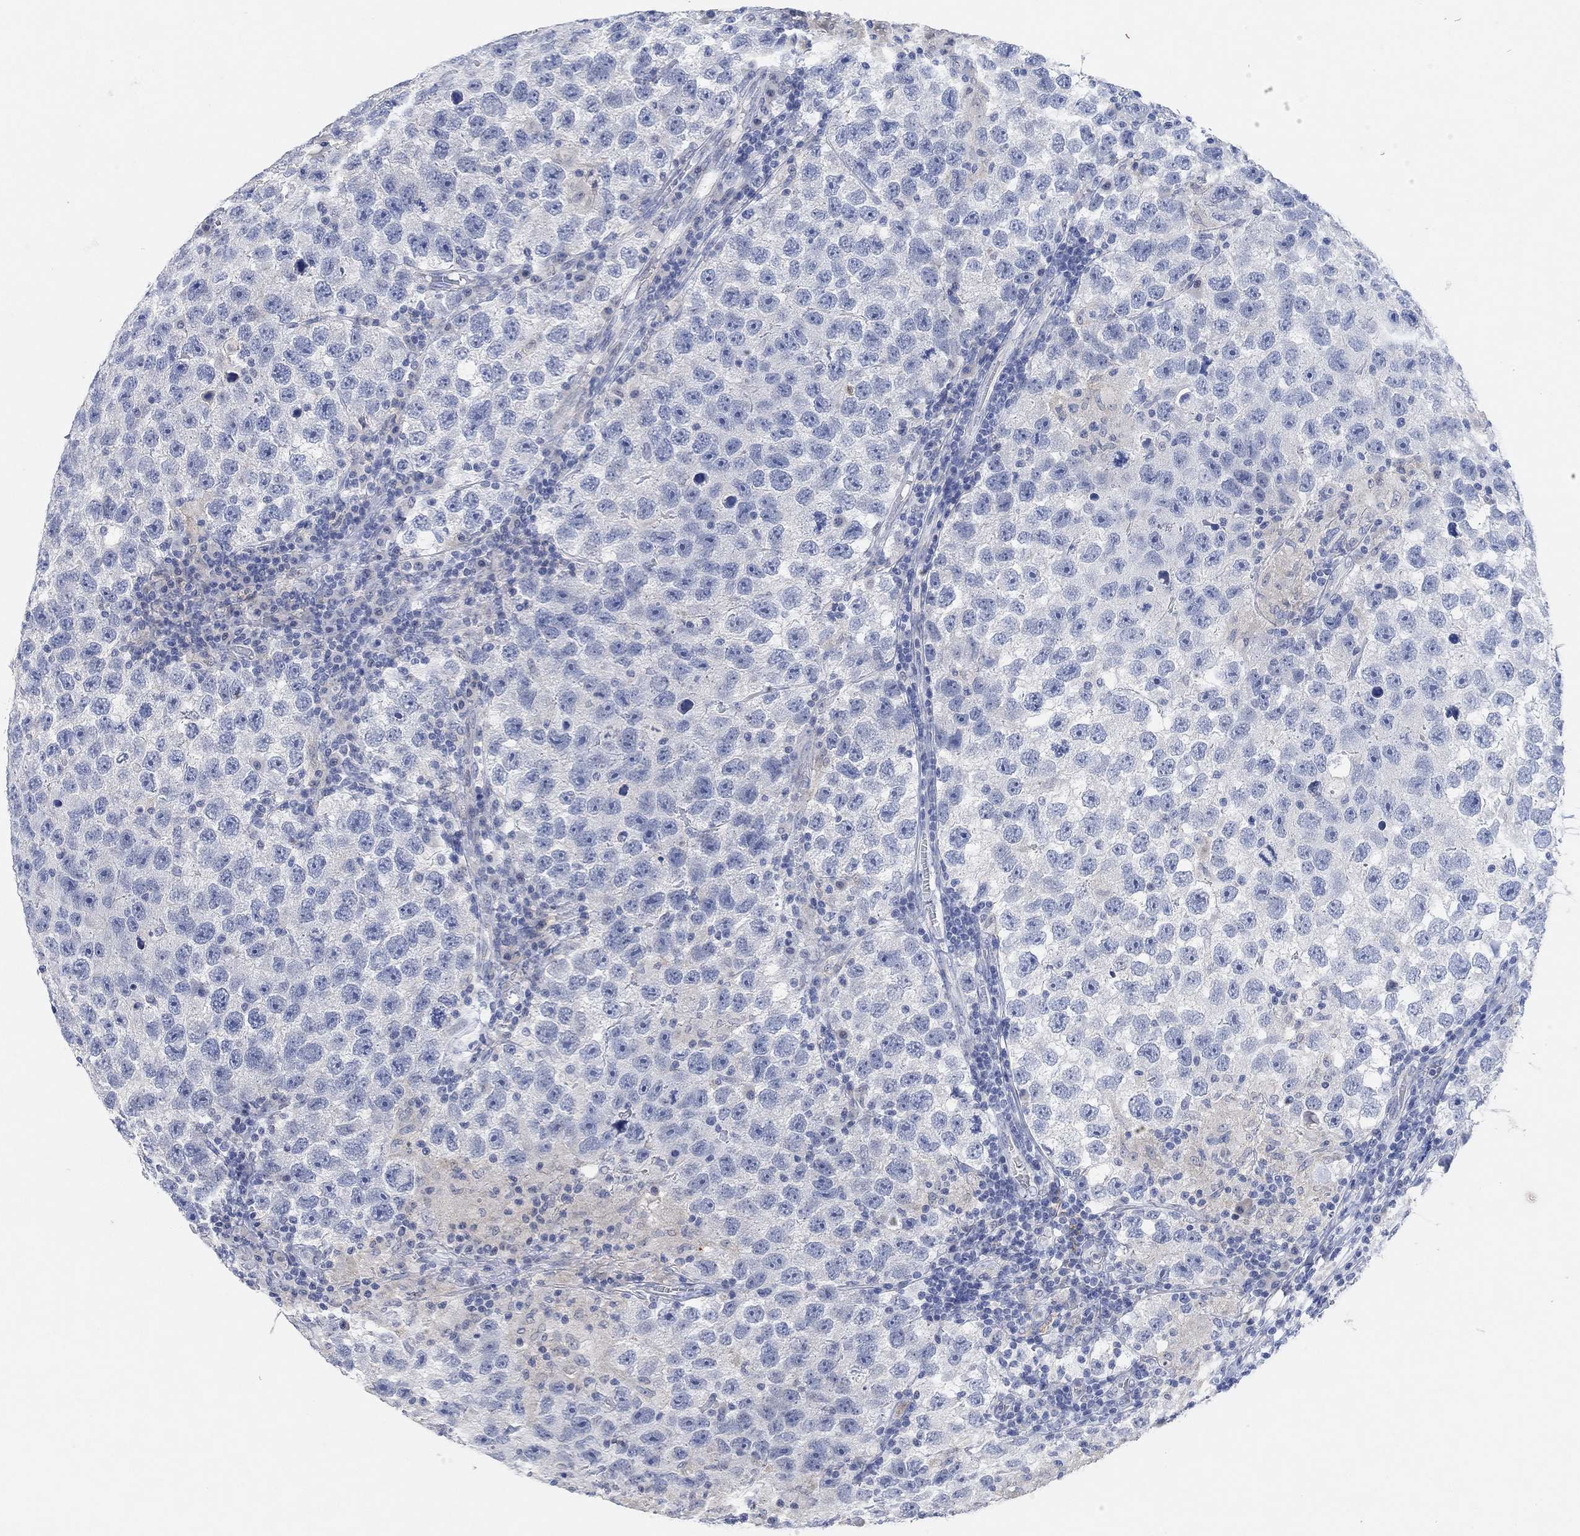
{"staining": {"intensity": "negative", "quantity": "none", "location": "none"}, "tissue": "testis cancer", "cell_type": "Tumor cells", "image_type": "cancer", "snomed": [{"axis": "morphology", "description": "Seminoma, NOS"}, {"axis": "topography", "description": "Testis"}], "caption": "Testis seminoma was stained to show a protein in brown. There is no significant expression in tumor cells.", "gene": "VAT1L", "patient": {"sex": "male", "age": 26}}